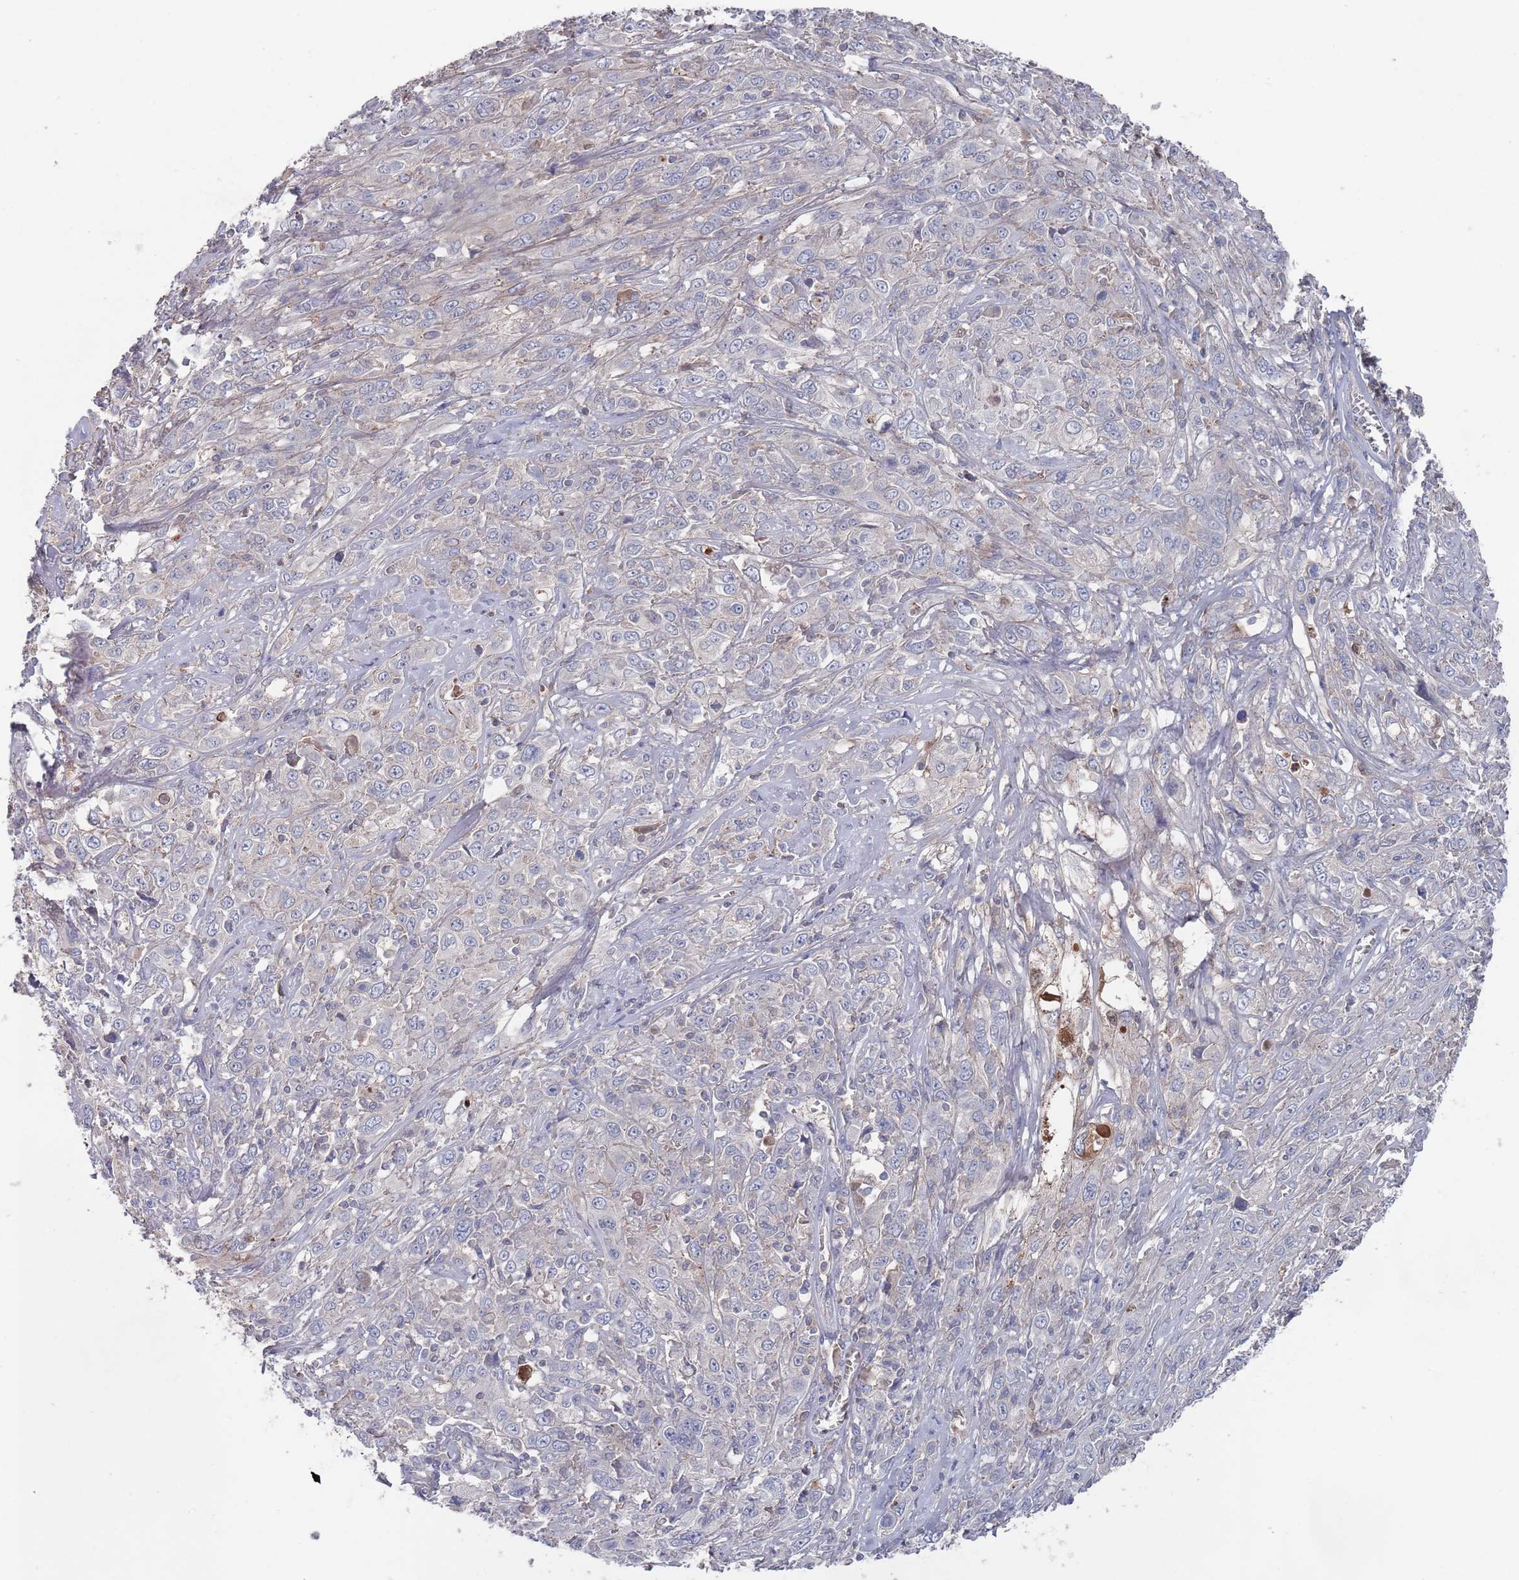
{"staining": {"intensity": "negative", "quantity": "none", "location": "none"}, "tissue": "cervical cancer", "cell_type": "Tumor cells", "image_type": "cancer", "snomed": [{"axis": "morphology", "description": "Squamous cell carcinoma, NOS"}, {"axis": "topography", "description": "Cervix"}], "caption": "Immunohistochemistry (IHC) of human cervical cancer exhibits no staining in tumor cells.", "gene": "PLEKHA4", "patient": {"sex": "female", "age": 46}}